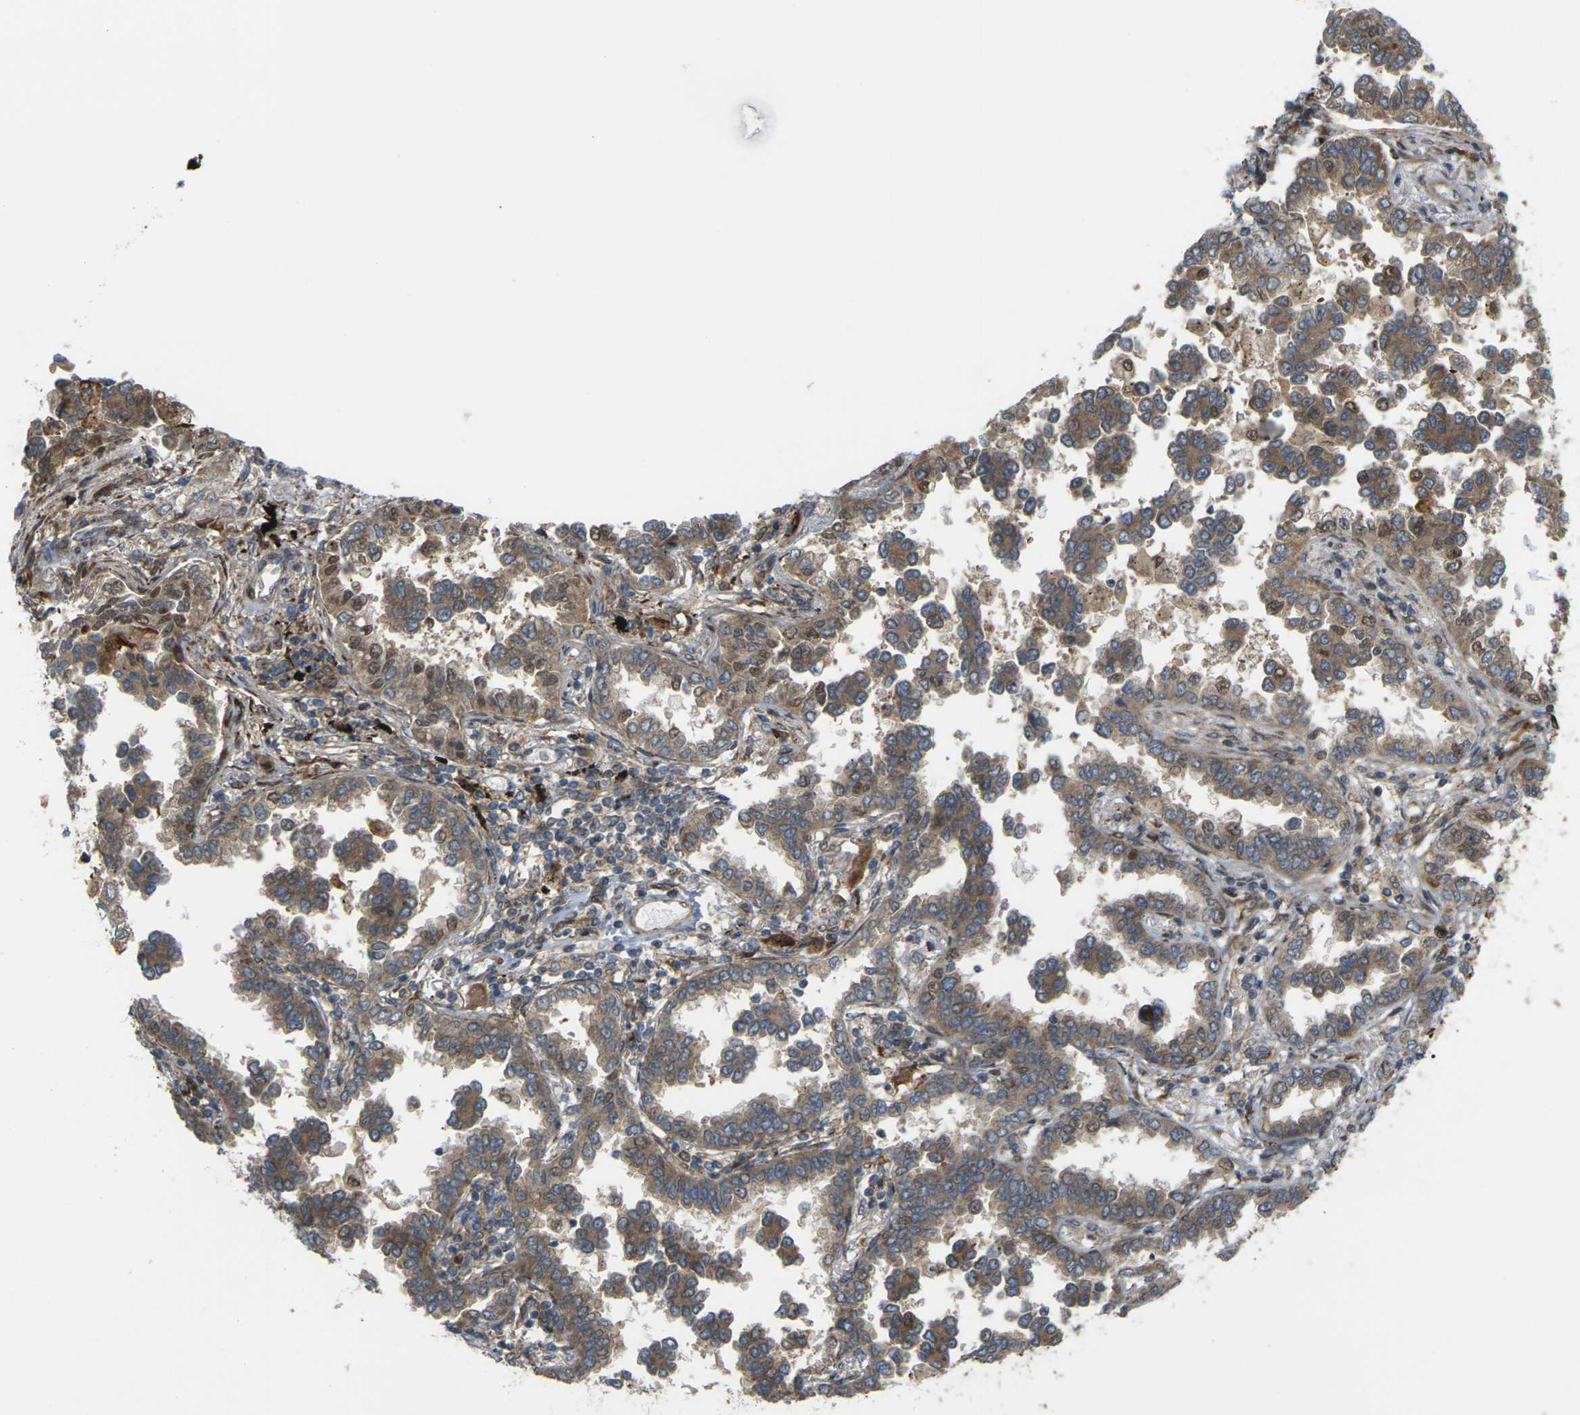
{"staining": {"intensity": "moderate", "quantity": ">75%", "location": "cytoplasmic/membranous,nuclear"}, "tissue": "lung cancer", "cell_type": "Tumor cells", "image_type": "cancer", "snomed": [{"axis": "morphology", "description": "Normal tissue, NOS"}, {"axis": "morphology", "description": "Adenocarcinoma, NOS"}, {"axis": "topography", "description": "Lung"}], "caption": "Immunohistochemical staining of lung cancer demonstrates medium levels of moderate cytoplasmic/membranous and nuclear protein expression in about >75% of tumor cells.", "gene": "ROBO1", "patient": {"sex": "male", "age": 59}}